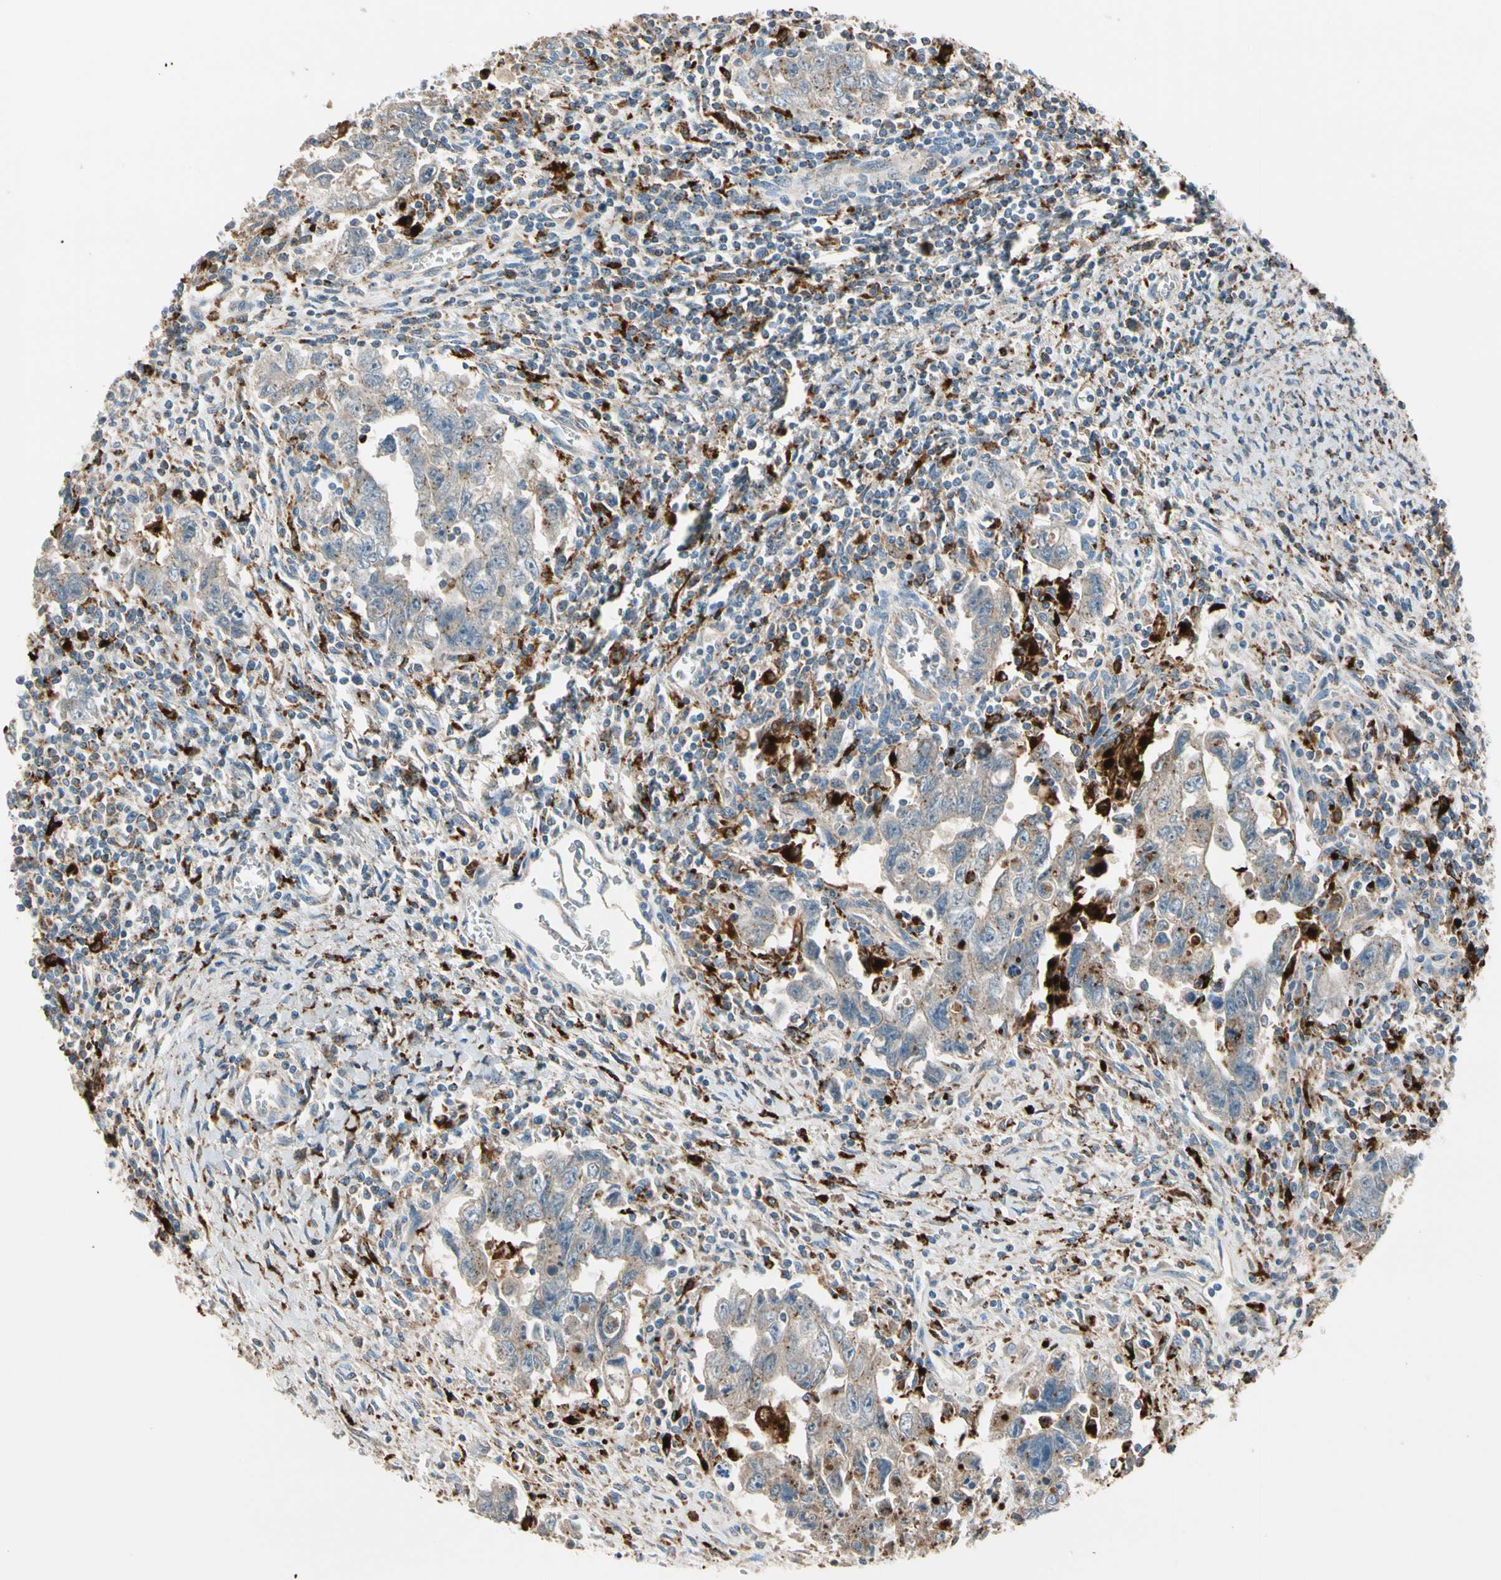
{"staining": {"intensity": "moderate", "quantity": "<25%", "location": "cytoplasmic/membranous"}, "tissue": "testis cancer", "cell_type": "Tumor cells", "image_type": "cancer", "snomed": [{"axis": "morphology", "description": "Carcinoma, Embryonal, NOS"}, {"axis": "topography", "description": "Testis"}], "caption": "Immunohistochemistry (IHC) micrograph of testis cancer stained for a protein (brown), which displays low levels of moderate cytoplasmic/membranous expression in about <25% of tumor cells.", "gene": "GM2A", "patient": {"sex": "male", "age": 28}}